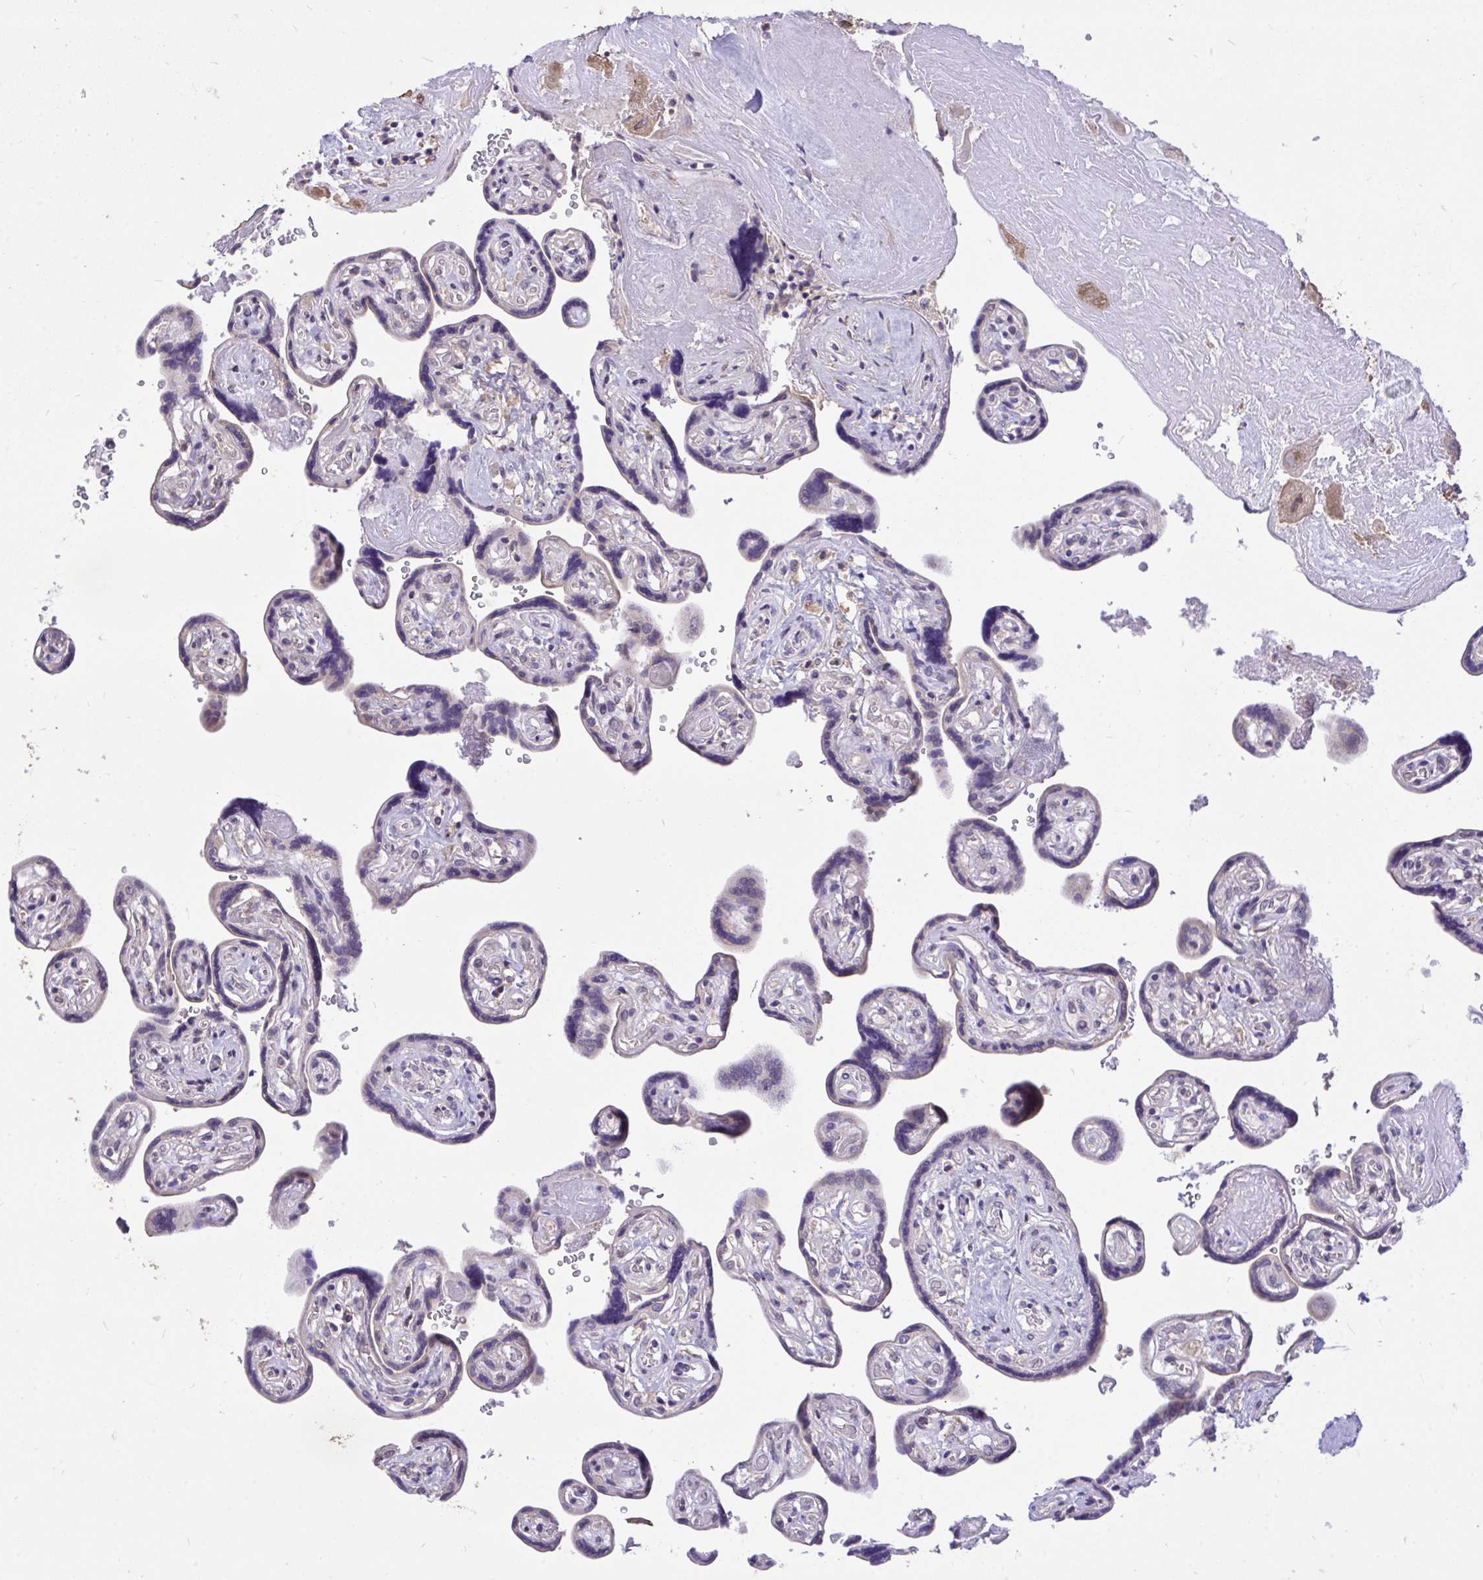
{"staining": {"intensity": "moderate", "quantity": "25%-75%", "location": "cytoplasmic/membranous"}, "tissue": "placenta", "cell_type": "Trophoblastic cells", "image_type": "normal", "snomed": [{"axis": "morphology", "description": "Normal tissue, NOS"}, {"axis": "topography", "description": "Placenta"}], "caption": "Immunohistochemical staining of normal human placenta reveals moderate cytoplasmic/membranous protein staining in approximately 25%-75% of trophoblastic cells.", "gene": "MPC2", "patient": {"sex": "female", "age": 32}}